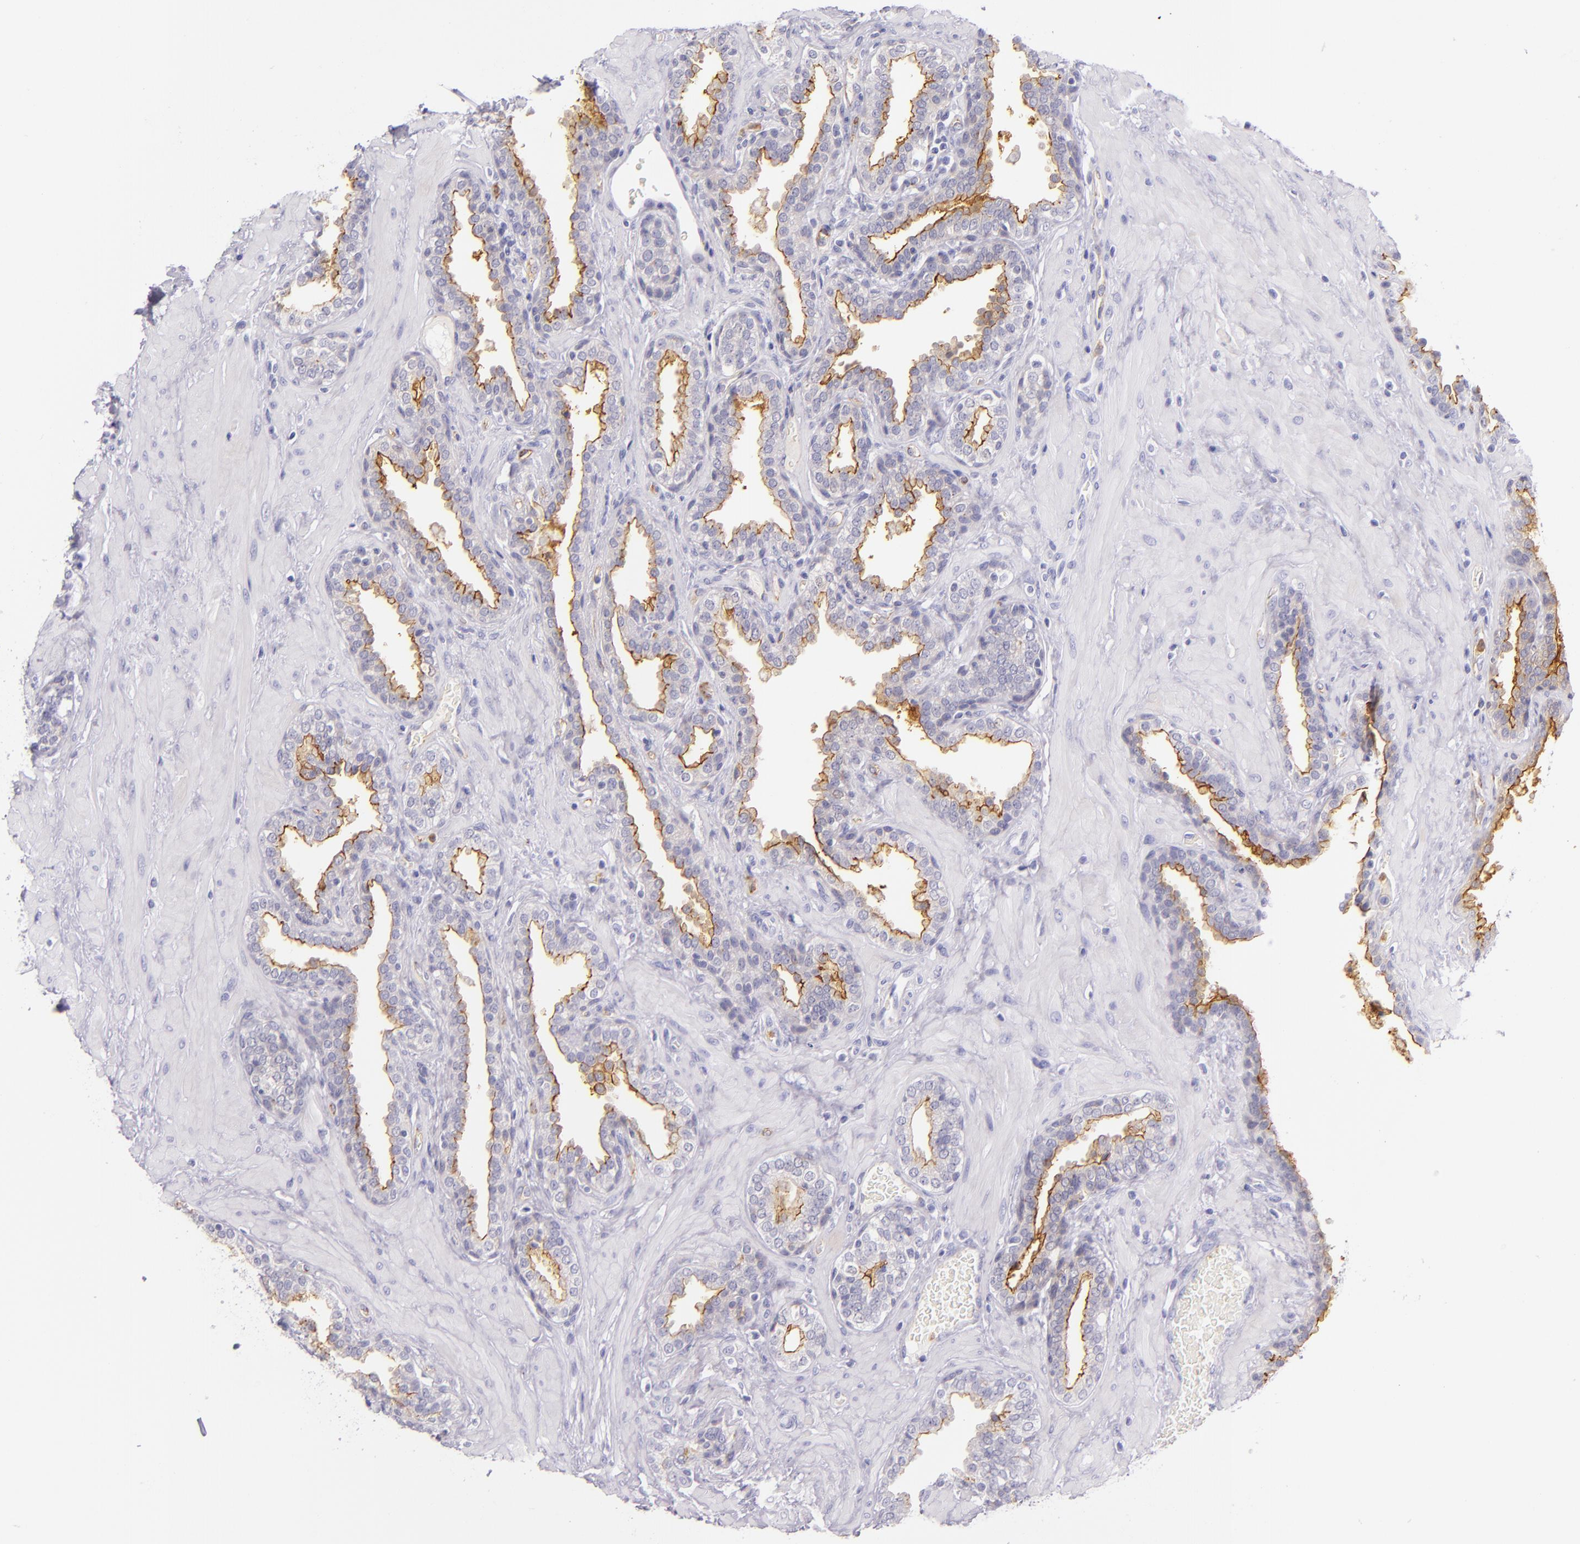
{"staining": {"intensity": "moderate", "quantity": "25%-75%", "location": "cytoplasmic/membranous"}, "tissue": "prostate", "cell_type": "Glandular cells", "image_type": "normal", "snomed": [{"axis": "morphology", "description": "Normal tissue, NOS"}, {"axis": "topography", "description": "Prostate"}], "caption": "Immunohistochemistry (DAB) staining of unremarkable prostate displays moderate cytoplasmic/membranous protein staining in about 25%-75% of glandular cells.", "gene": "CEACAM1", "patient": {"sex": "male", "age": 51}}